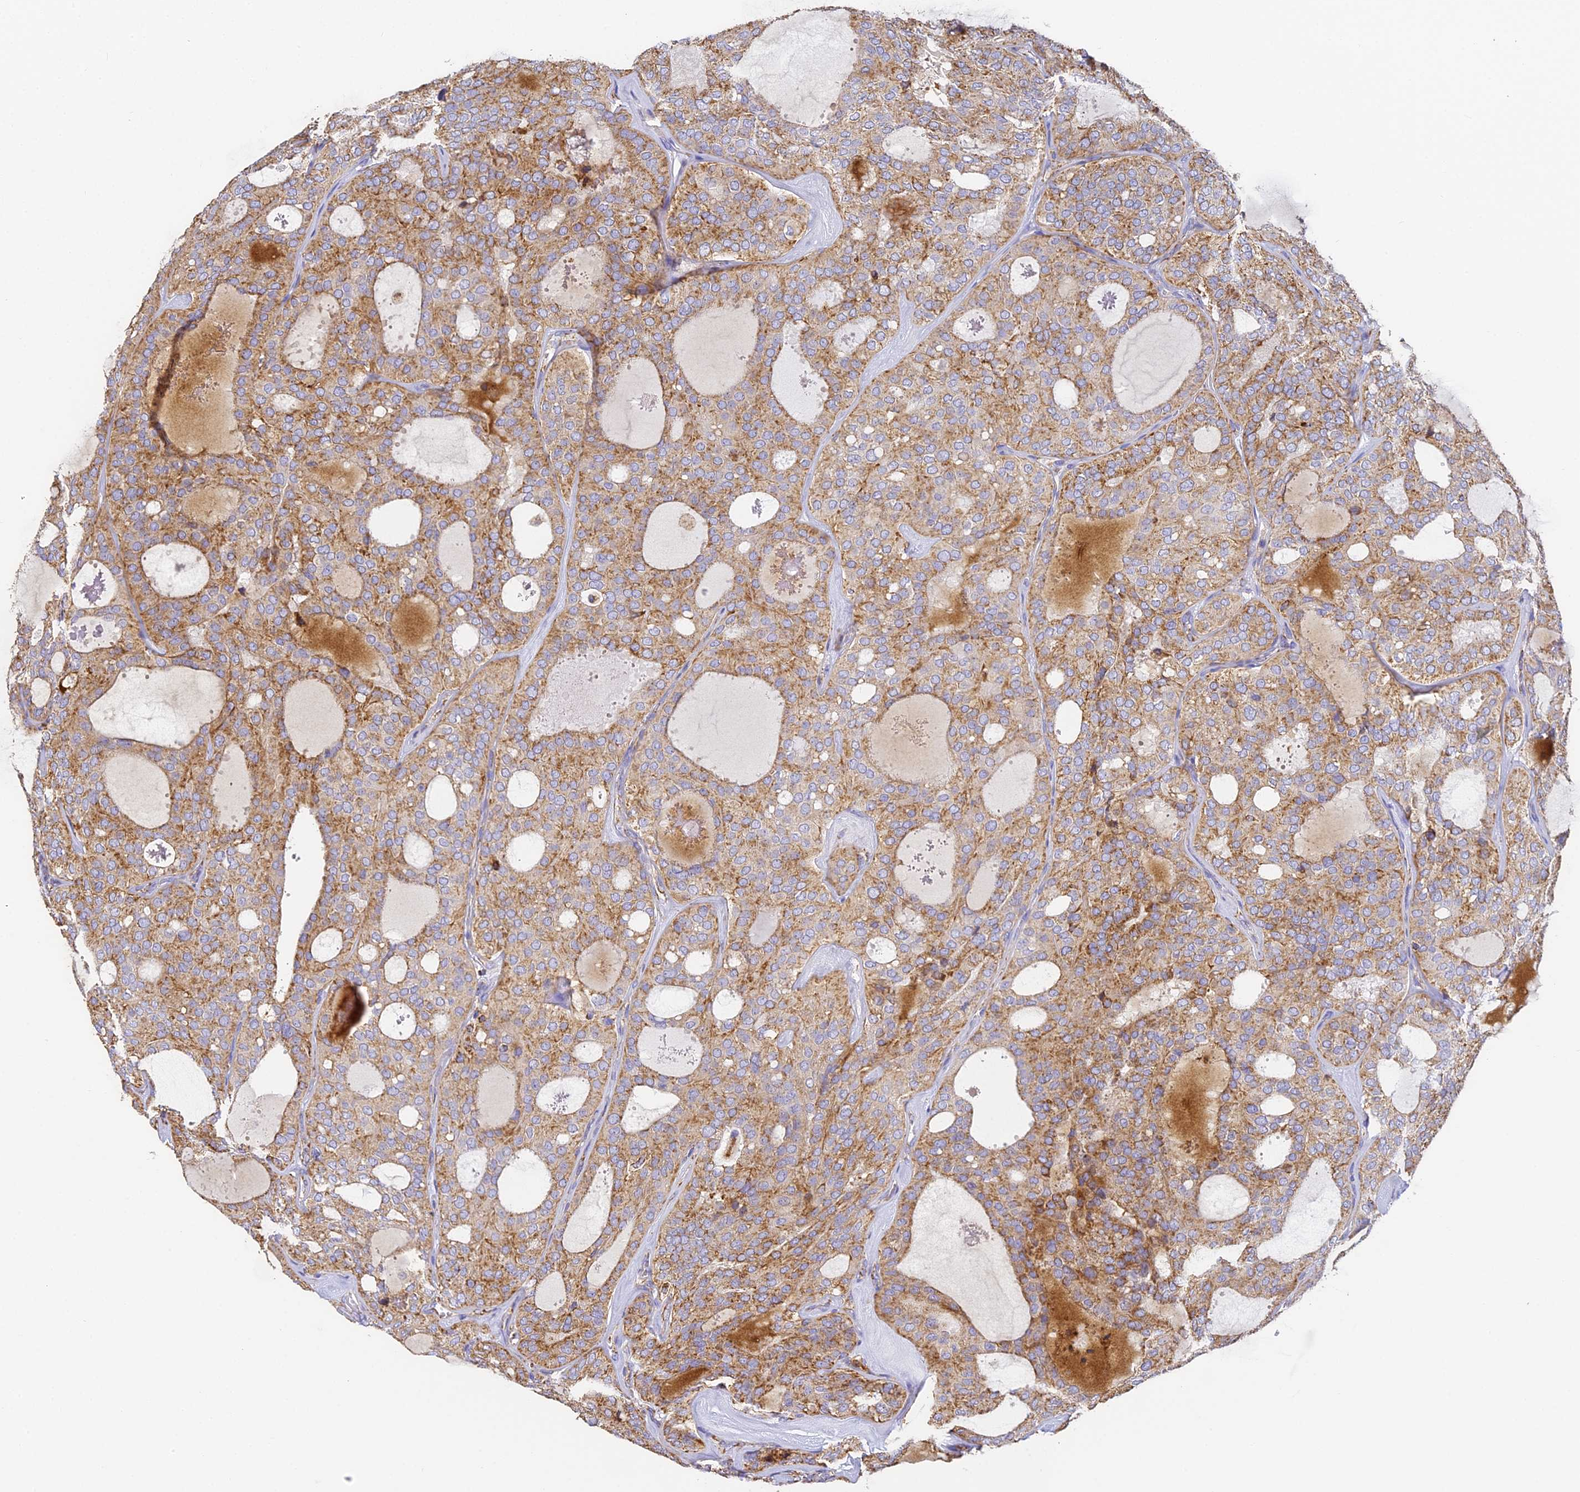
{"staining": {"intensity": "moderate", "quantity": ">75%", "location": "cytoplasmic/membranous"}, "tissue": "thyroid cancer", "cell_type": "Tumor cells", "image_type": "cancer", "snomed": [{"axis": "morphology", "description": "Follicular adenoma carcinoma, NOS"}, {"axis": "topography", "description": "Thyroid gland"}], "caption": "Human thyroid cancer (follicular adenoma carcinoma) stained with a protein marker displays moderate staining in tumor cells.", "gene": "COX6C", "patient": {"sex": "male", "age": 75}}